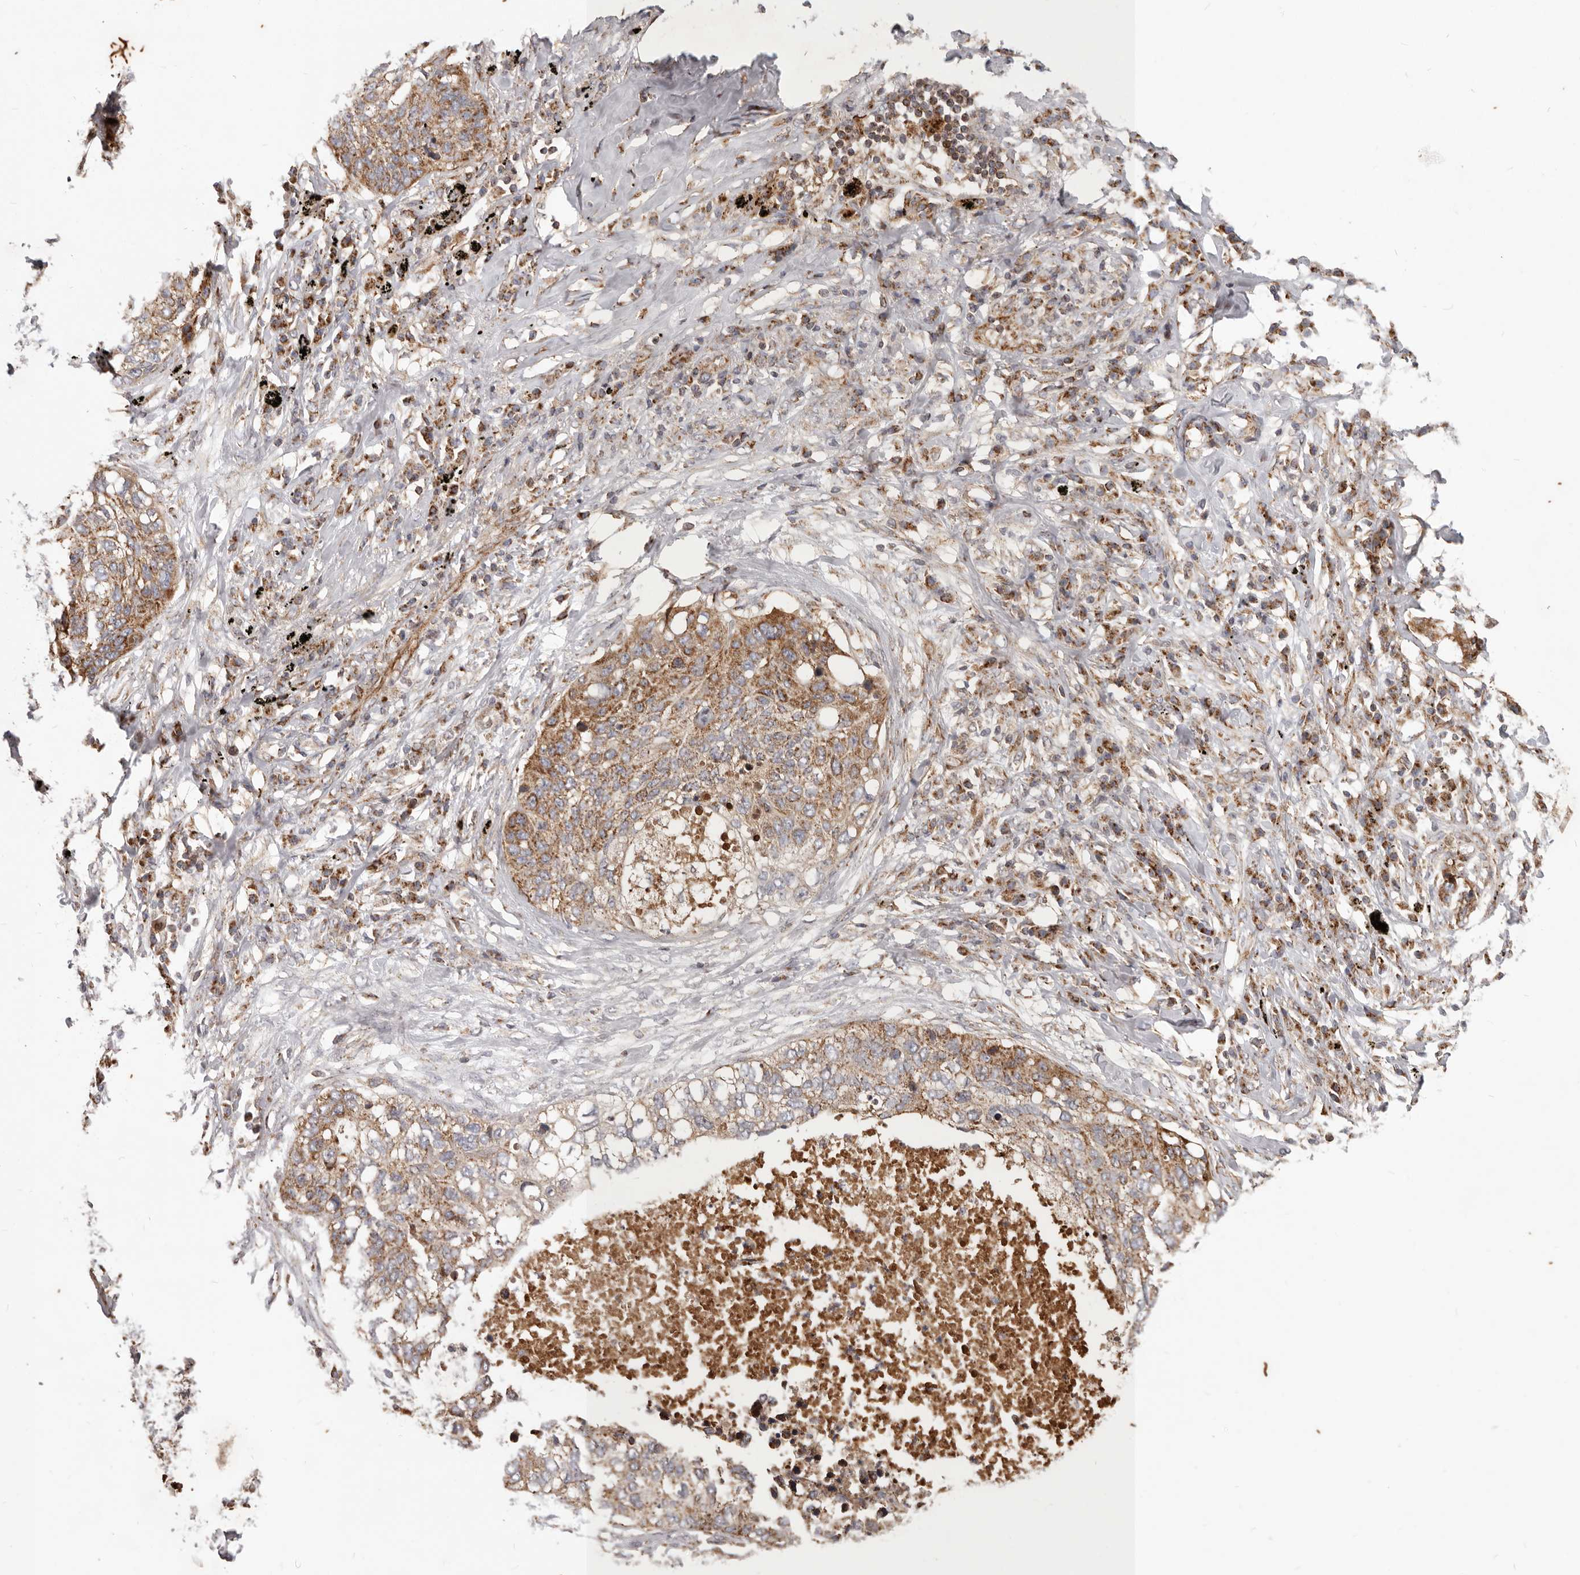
{"staining": {"intensity": "moderate", "quantity": ">75%", "location": "cytoplasmic/membranous"}, "tissue": "lung cancer", "cell_type": "Tumor cells", "image_type": "cancer", "snomed": [{"axis": "morphology", "description": "Squamous cell carcinoma, NOS"}, {"axis": "topography", "description": "Lung"}], "caption": "Immunohistochemistry (IHC) micrograph of neoplastic tissue: human squamous cell carcinoma (lung) stained using immunohistochemistry (IHC) demonstrates medium levels of moderate protein expression localized specifically in the cytoplasmic/membranous of tumor cells, appearing as a cytoplasmic/membranous brown color.", "gene": "MRPS10", "patient": {"sex": "female", "age": 63}}